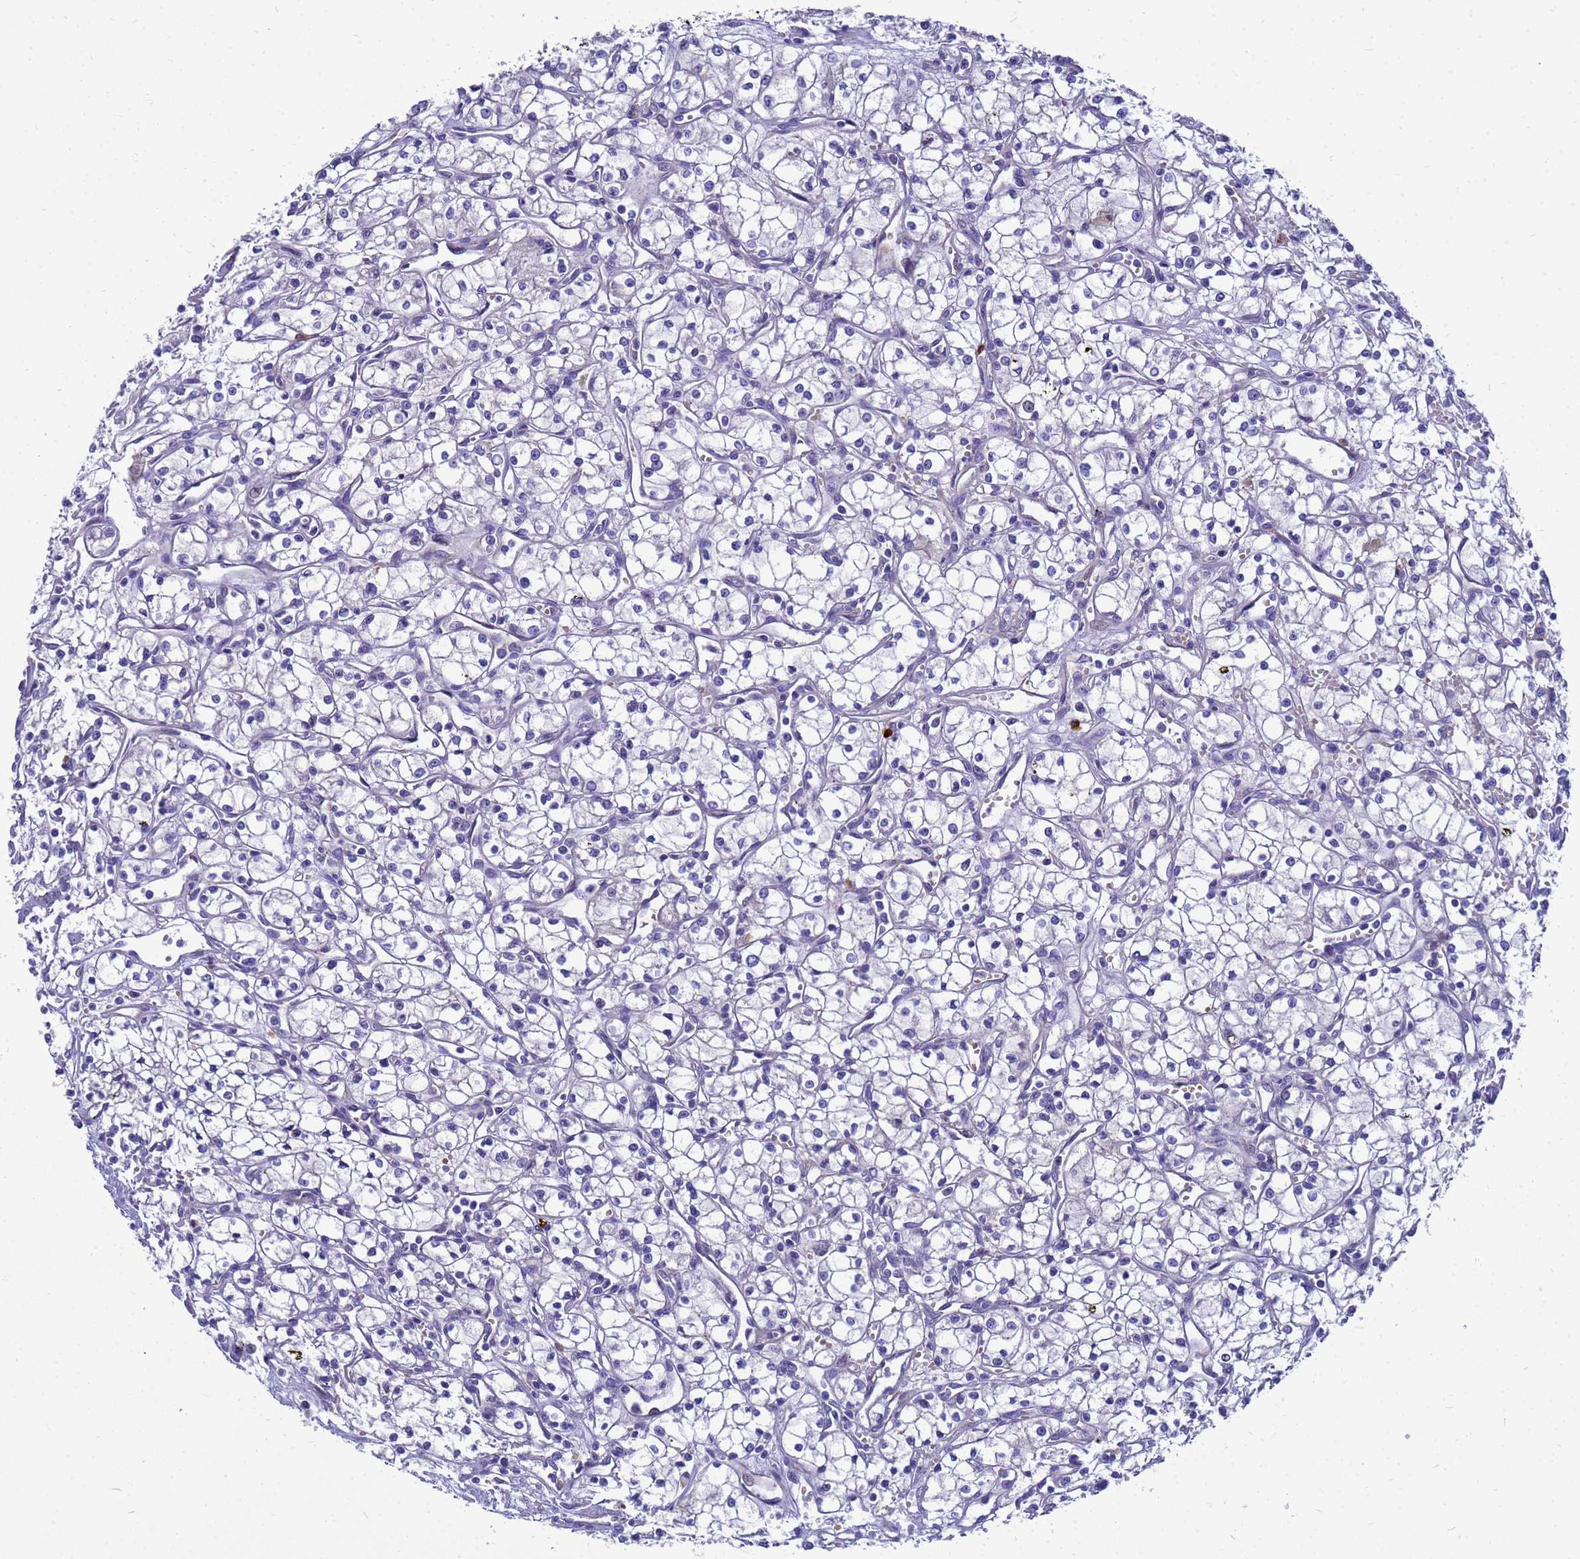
{"staining": {"intensity": "negative", "quantity": "none", "location": "none"}, "tissue": "renal cancer", "cell_type": "Tumor cells", "image_type": "cancer", "snomed": [{"axis": "morphology", "description": "Adenocarcinoma, NOS"}, {"axis": "topography", "description": "Kidney"}], "caption": "A high-resolution image shows immunohistochemistry staining of renal cancer, which reveals no significant positivity in tumor cells.", "gene": "POP7", "patient": {"sex": "male", "age": 59}}